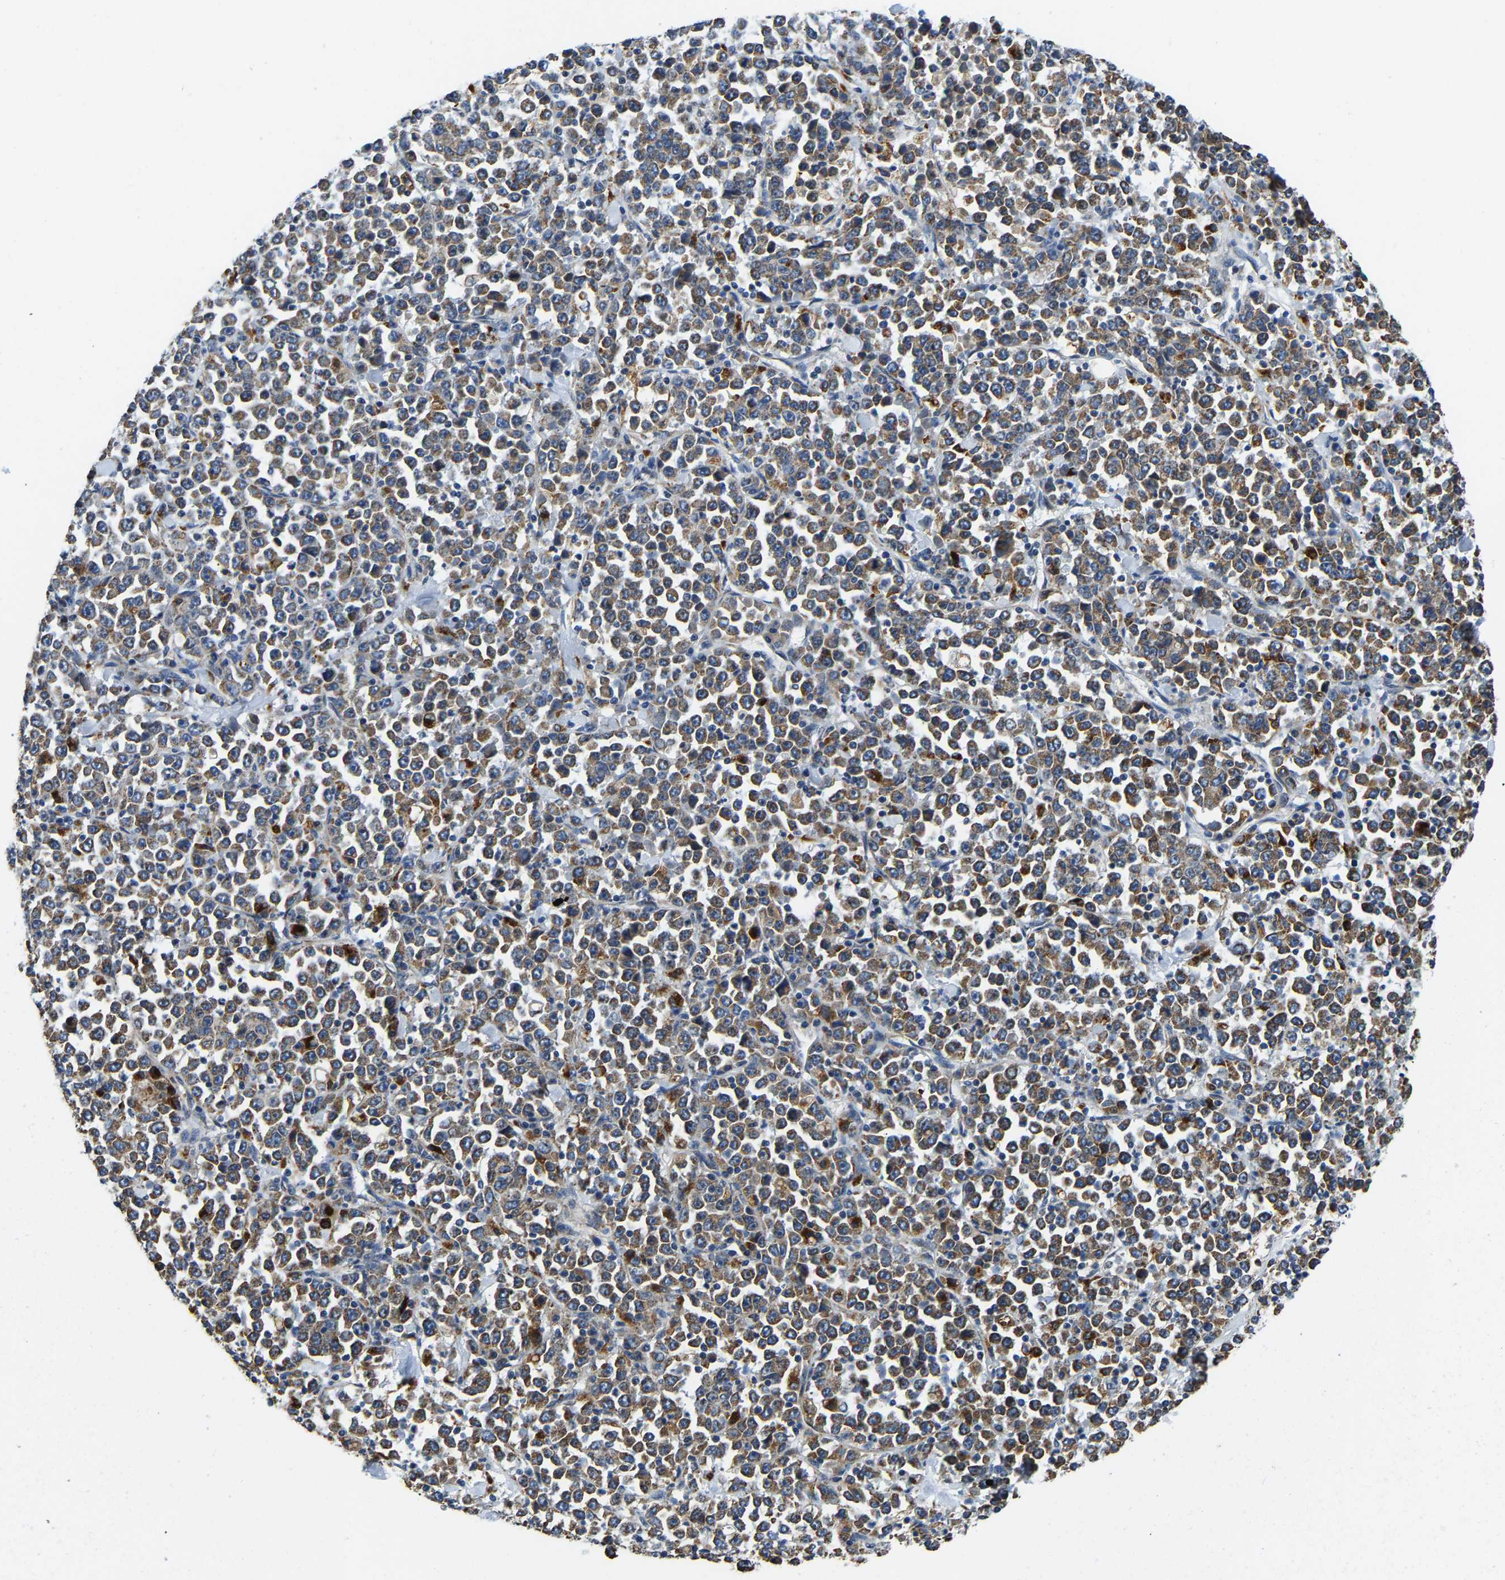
{"staining": {"intensity": "weak", "quantity": ">75%", "location": "cytoplasmic/membranous"}, "tissue": "stomach cancer", "cell_type": "Tumor cells", "image_type": "cancer", "snomed": [{"axis": "morphology", "description": "Normal tissue, NOS"}, {"axis": "morphology", "description": "Adenocarcinoma, NOS"}, {"axis": "topography", "description": "Stomach, upper"}, {"axis": "topography", "description": "Stomach"}], "caption": "Protein expression analysis of human stomach cancer reveals weak cytoplasmic/membranous positivity in about >75% of tumor cells. (Brightfield microscopy of DAB IHC at high magnification).", "gene": "GIMAP7", "patient": {"sex": "male", "age": 59}}